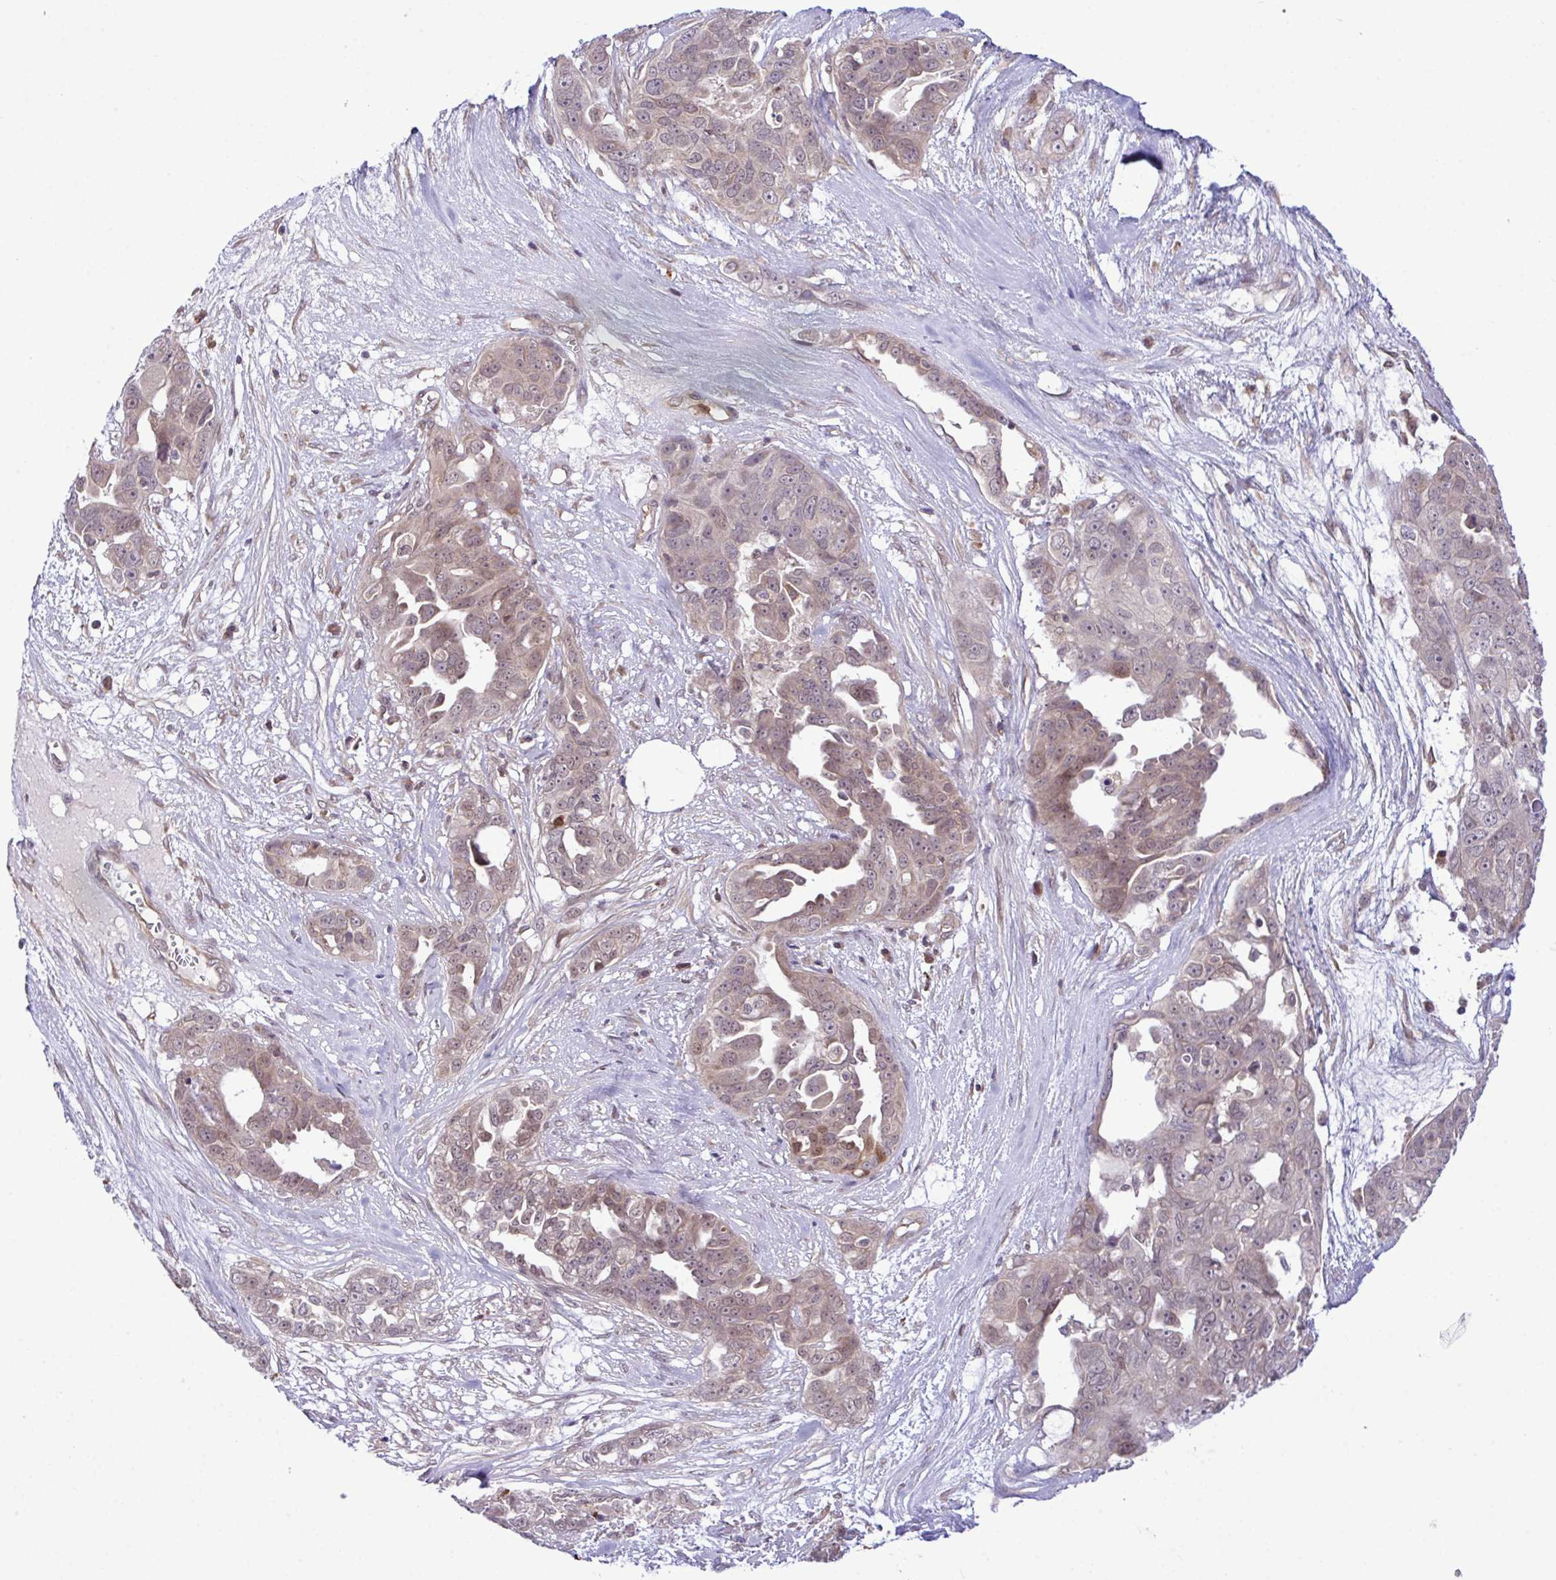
{"staining": {"intensity": "weak", "quantity": "25%-75%", "location": "cytoplasmic/membranous,nuclear"}, "tissue": "ovarian cancer", "cell_type": "Tumor cells", "image_type": "cancer", "snomed": [{"axis": "morphology", "description": "Carcinoma, endometroid"}, {"axis": "topography", "description": "Ovary"}], "caption": "Tumor cells show low levels of weak cytoplasmic/membranous and nuclear expression in about 25%-75% of cells in human endometroid carcinoma (ovarian). The protein is stained brown, and the nuclei are stained in blue (DAB (3,3'-diaminobenzidine) IHC with brightfield microscopy, high magnification).", "gene": "CMPK1", "patient": {"sex": "female", "age": 70}}